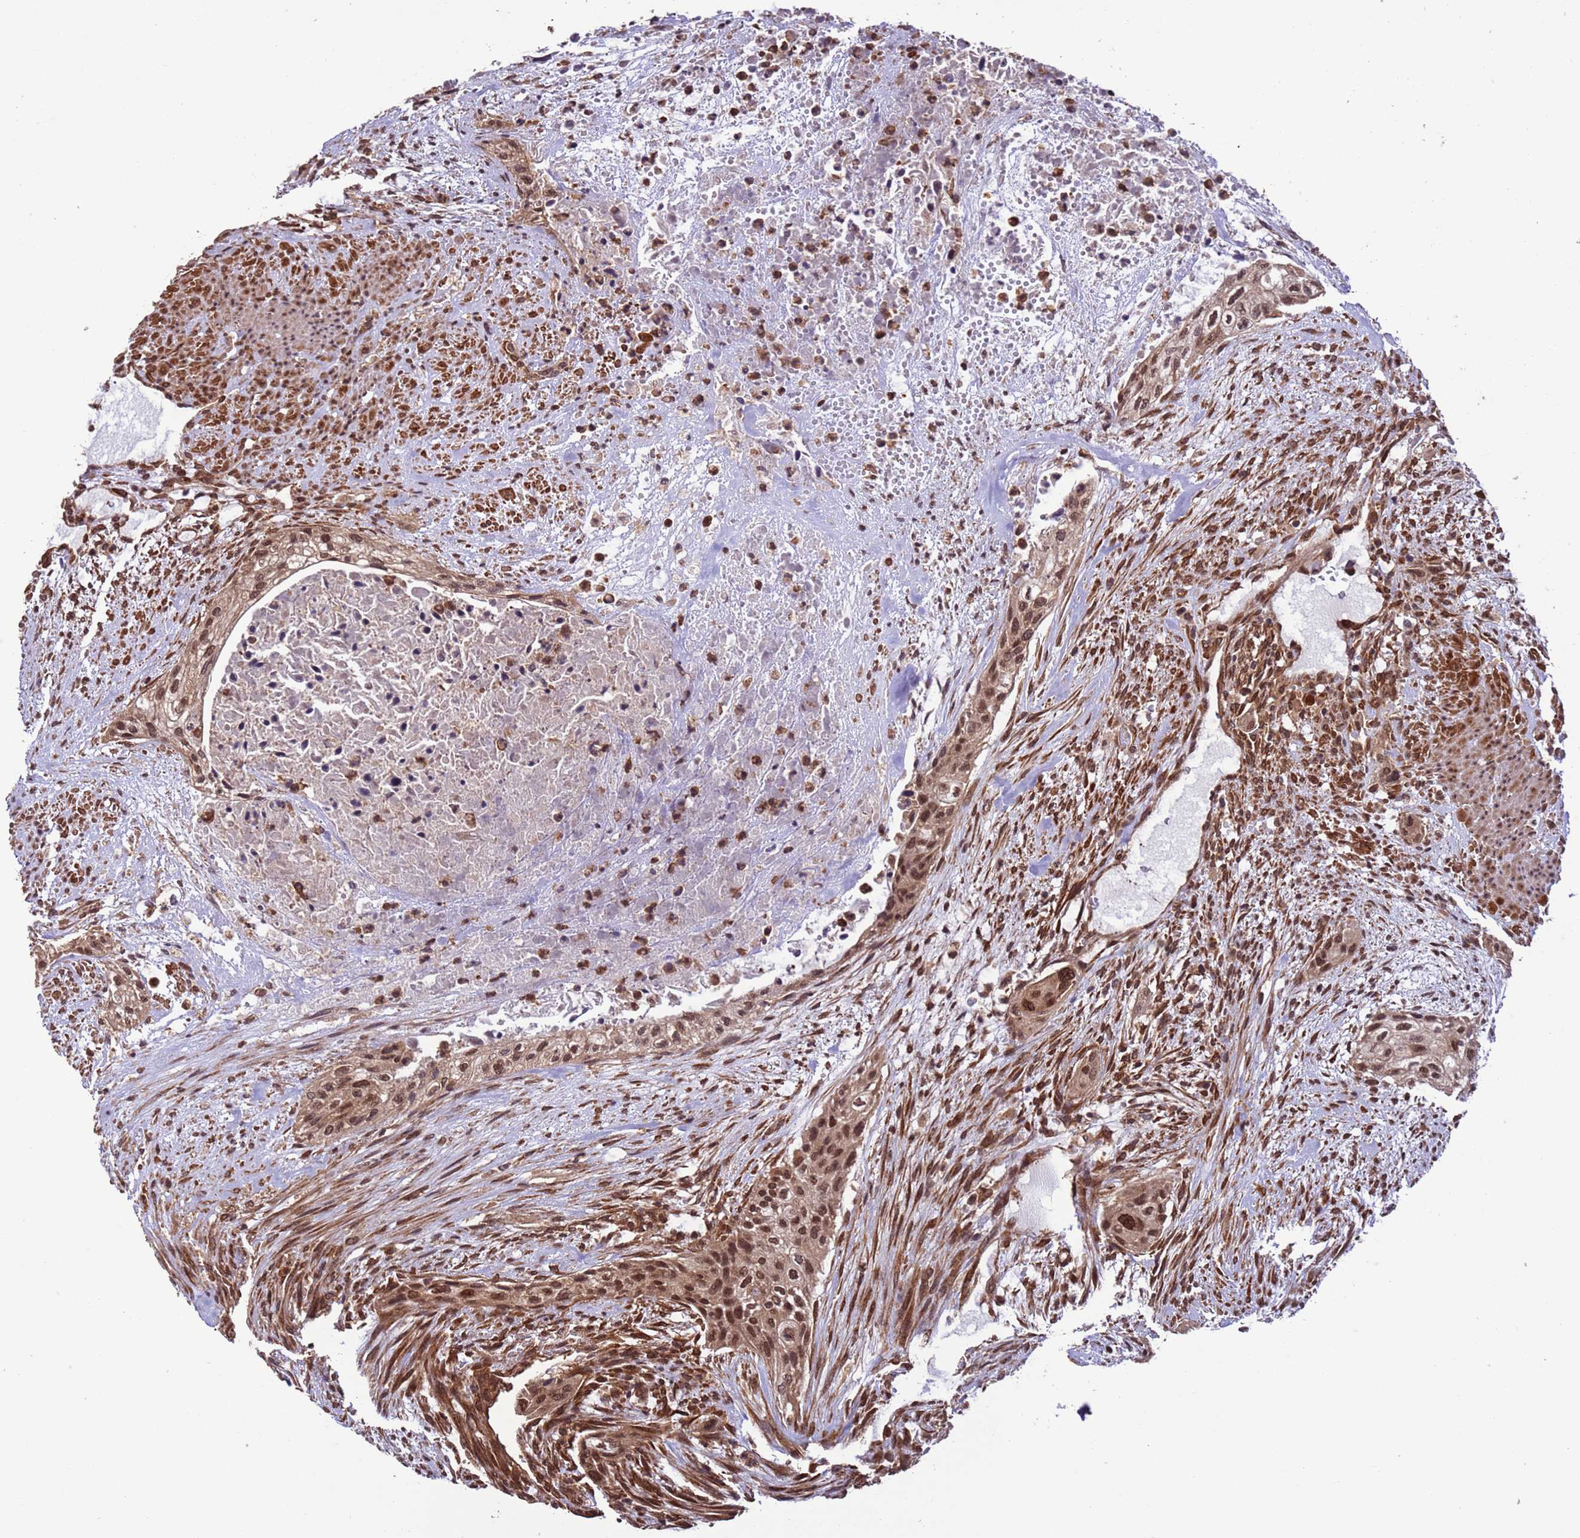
{"staining": {"intensity": "moderate", "quantity": ">75%", "location": "nuclear"}, "tissue": "urothelial cancer", "cell_type": "Tumor cells", "image_type": "cancer", "snomed": [{"axis": "morphology", "description": "Urothelial carcinoma, High grade"}, {"axis": "topography", "description": "Urinary bladder"}], "caption": "Moderate nuclear positivity is identified in about >75% of tumor cells in urothelial cancer. (IHC, brightfield microscopy, high magnification).", "gene": "VSTM4", "patient": {"sex": "male", "age": 35}}